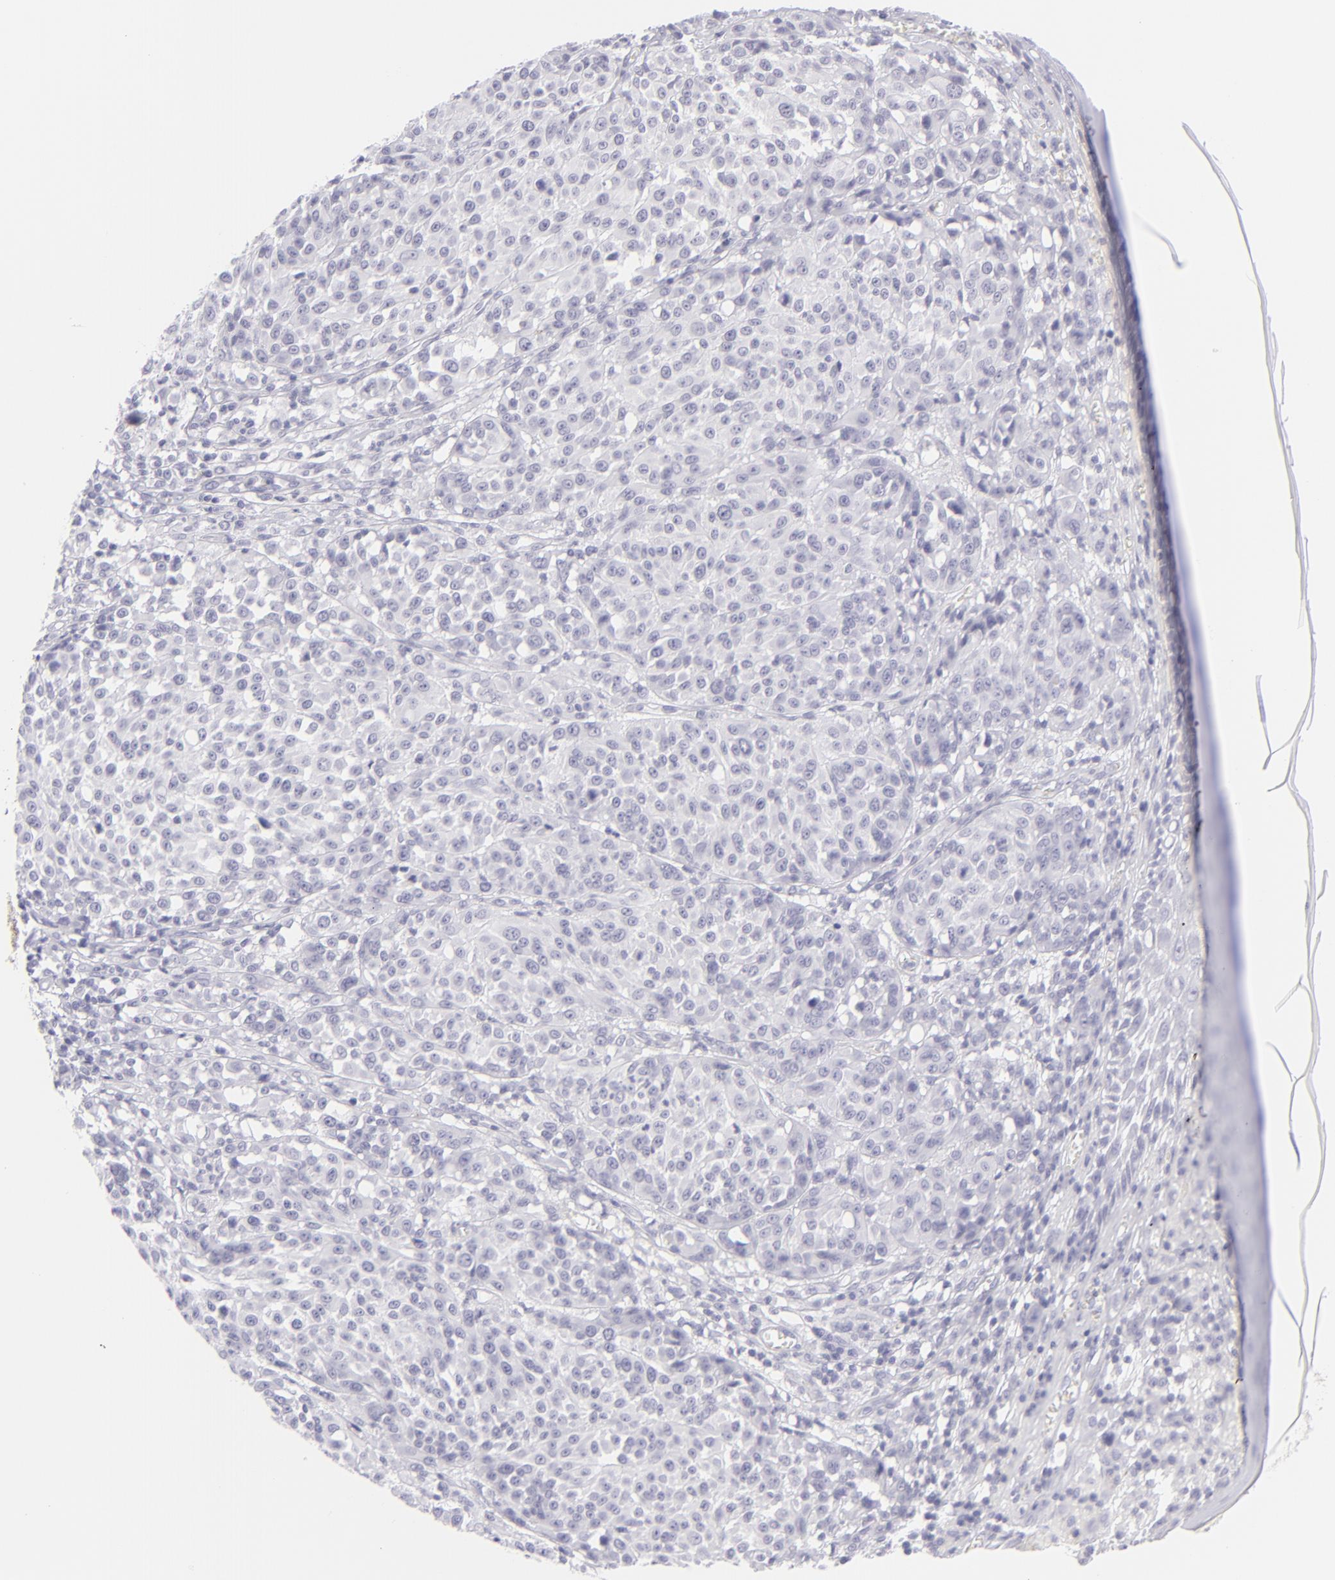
{"staining": {"intensity": "negative", "quantity": "none", "location": "none"}, "tissue": "melanoma", "cell_type": "Tumor cells", "image_type": "cancer", "snomed": [{"axis": "morphology", "description": "Malignant melanoma, NOS"}, {"axis": "topography", "description": "Skin"}], "caption": "Melanoma stained for a protein using immunohistochemistry (IHC) demonstrates no positivity tumor cells.", "gene": "FCER2", "patient": {"sex": "female", "age": 49}}